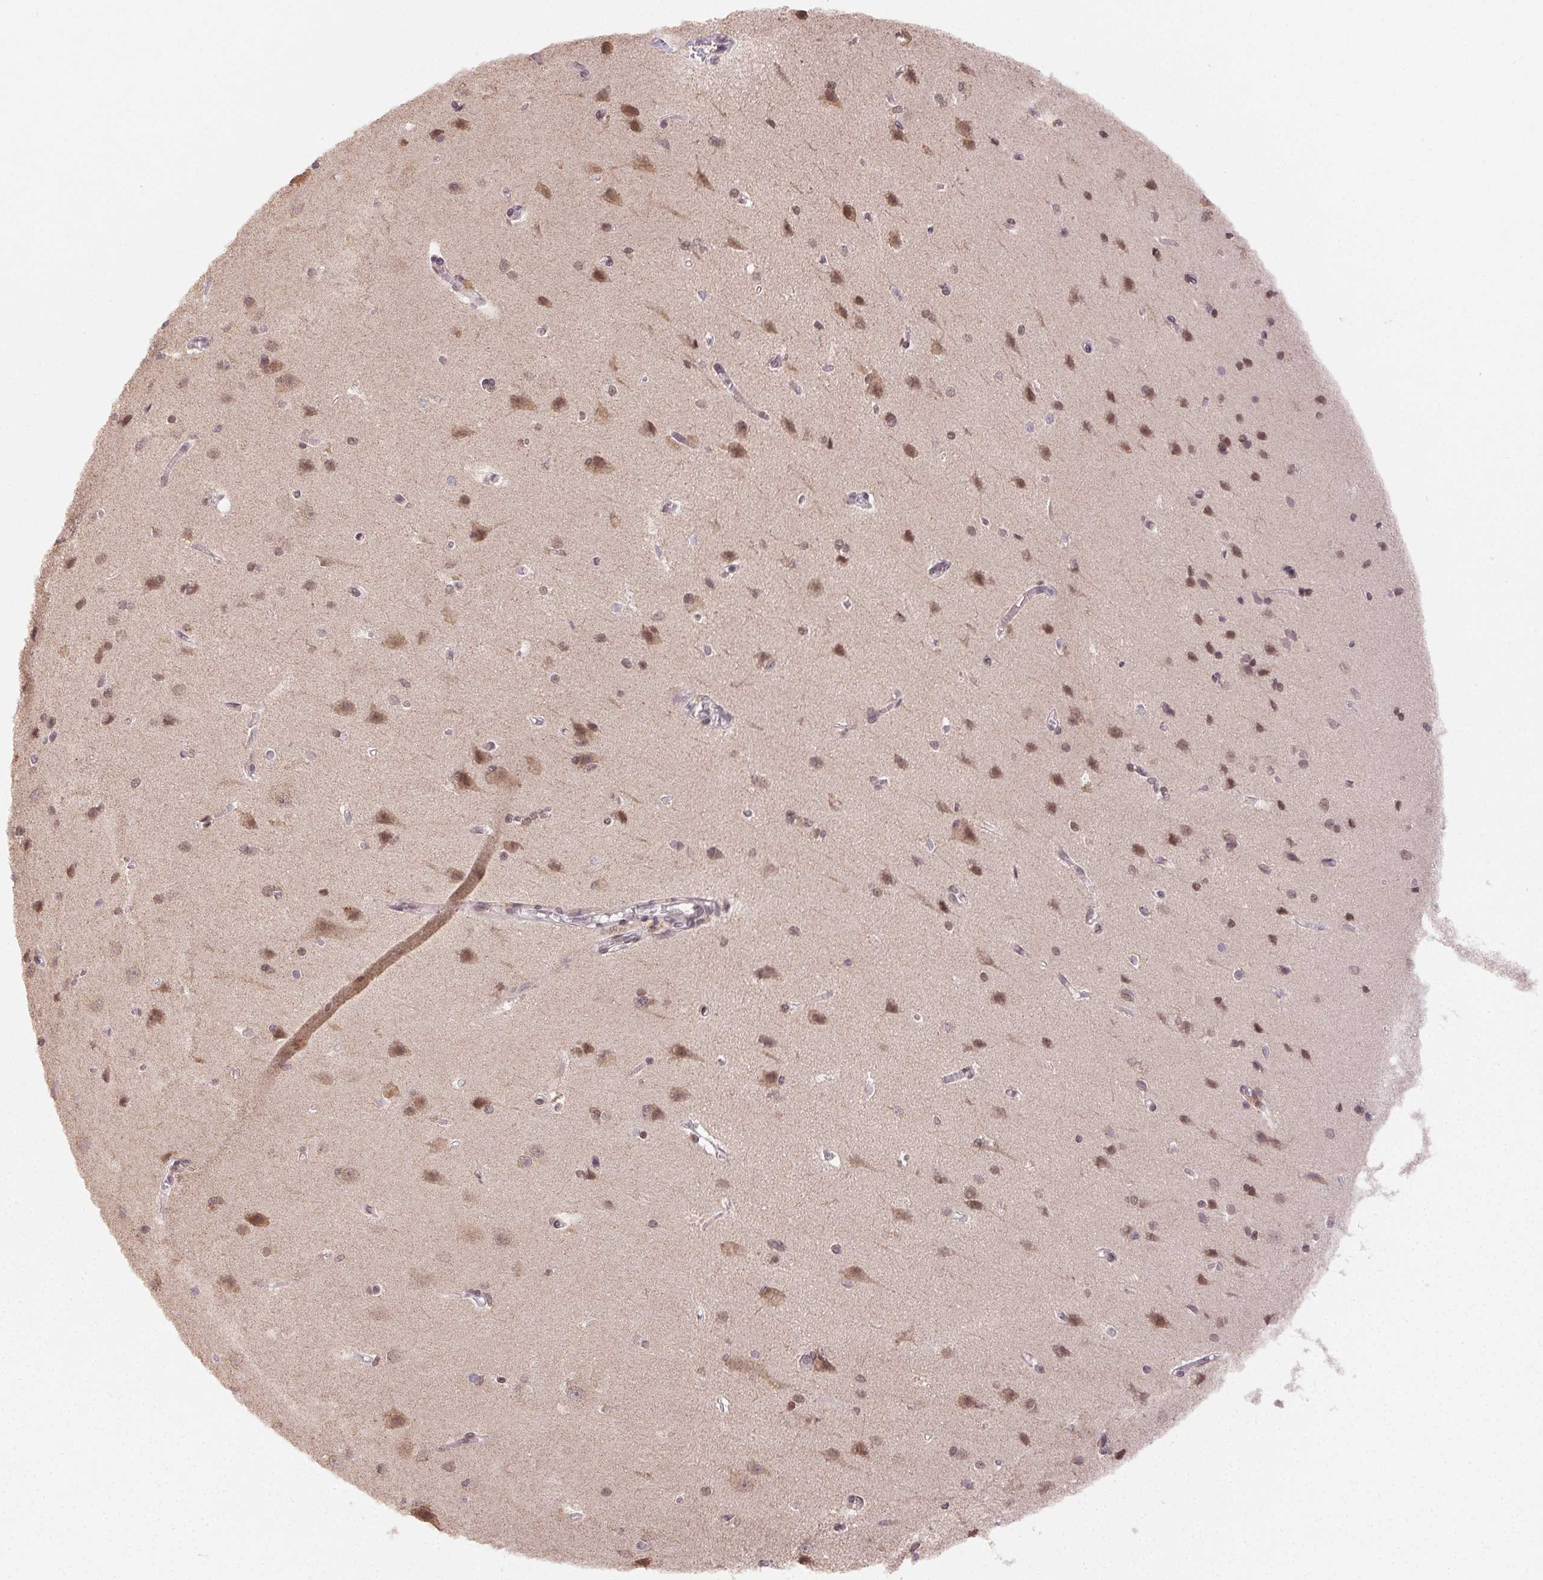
{"staining": {"intensity": "weak", "quantity": "25%-75%", "location": "cytoplasmic/membranous,nuclear"}, "tissue": "cerebral cortex", "cell_type": "Endothelial cells", "image_type": "normal", "snomed": [{"axis": "morphology", "description": "Normal tissue, NOS"}, {"axis": "topography", "description": "Cerebral cortex"}], "caption": "Immunohistochemical staining of unremarkable human cerebral cortex exhibits 25%-75% levels of weak cytoplasmic/membranous,nuclear protein staining in approximately 25%-75% of endothelial cells.", "gene": "PIWIL4", "patient": {"sex": "male", "age": 37}}